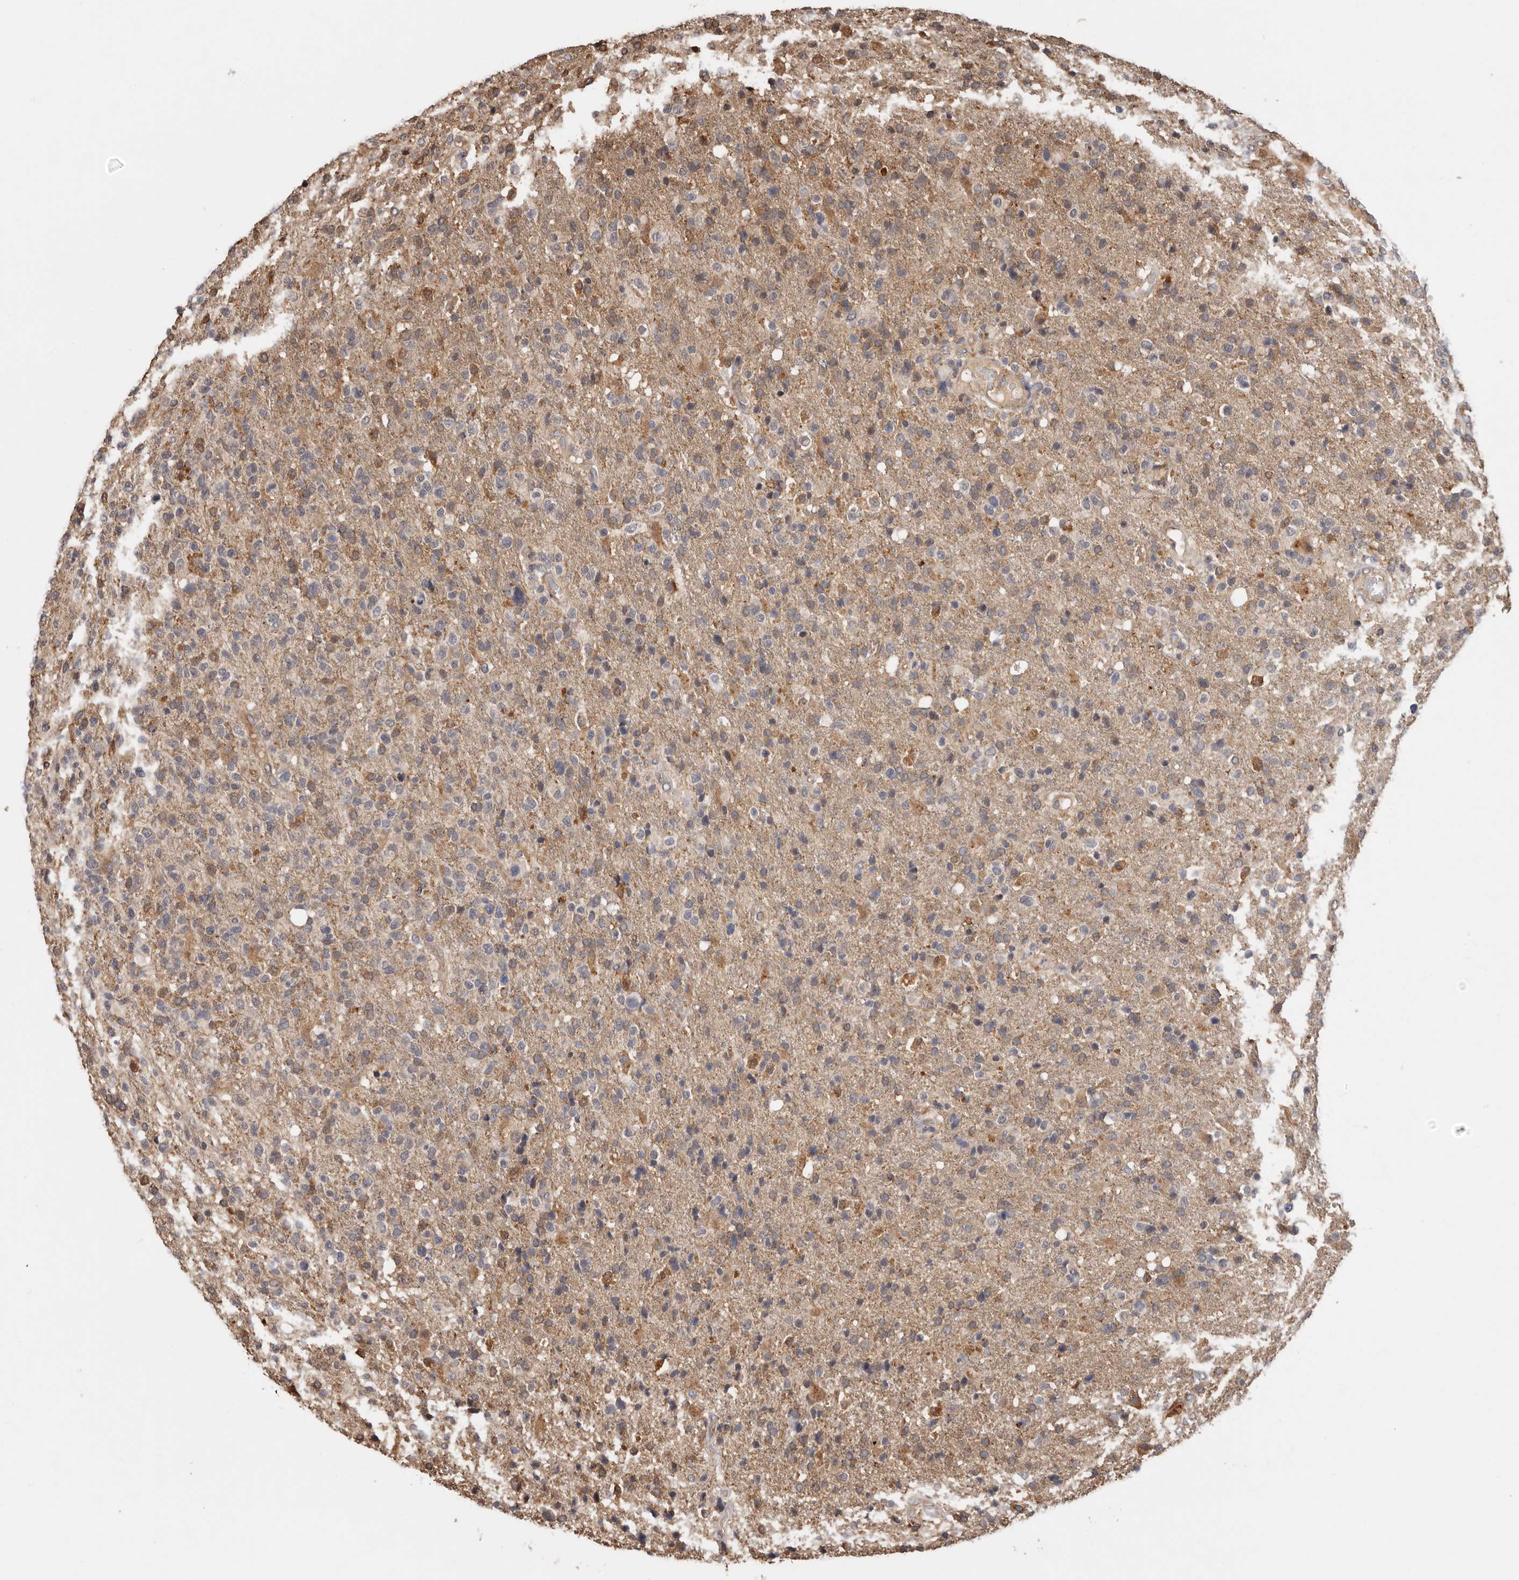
{"staining": {"intensity": "moderate", "quantity": "<25%", "location": "cytoplasmic/membranous"}, "tissue": "glioma", "cell_type": "Tumor cells", "image_type": "cancer", "snomed": [{"axis": "morphology", "description": "Glioma, malignant, High grade"}, {"axis": "topography", "description": "Brain"}], "caption": "Moderate cytoplasmic/membranous expression is present in approximately <25% of tumor cells in malignant glioma (high-grade).", "gene": "RSPO2", "patient": {"sex": "male", "age": 72}}